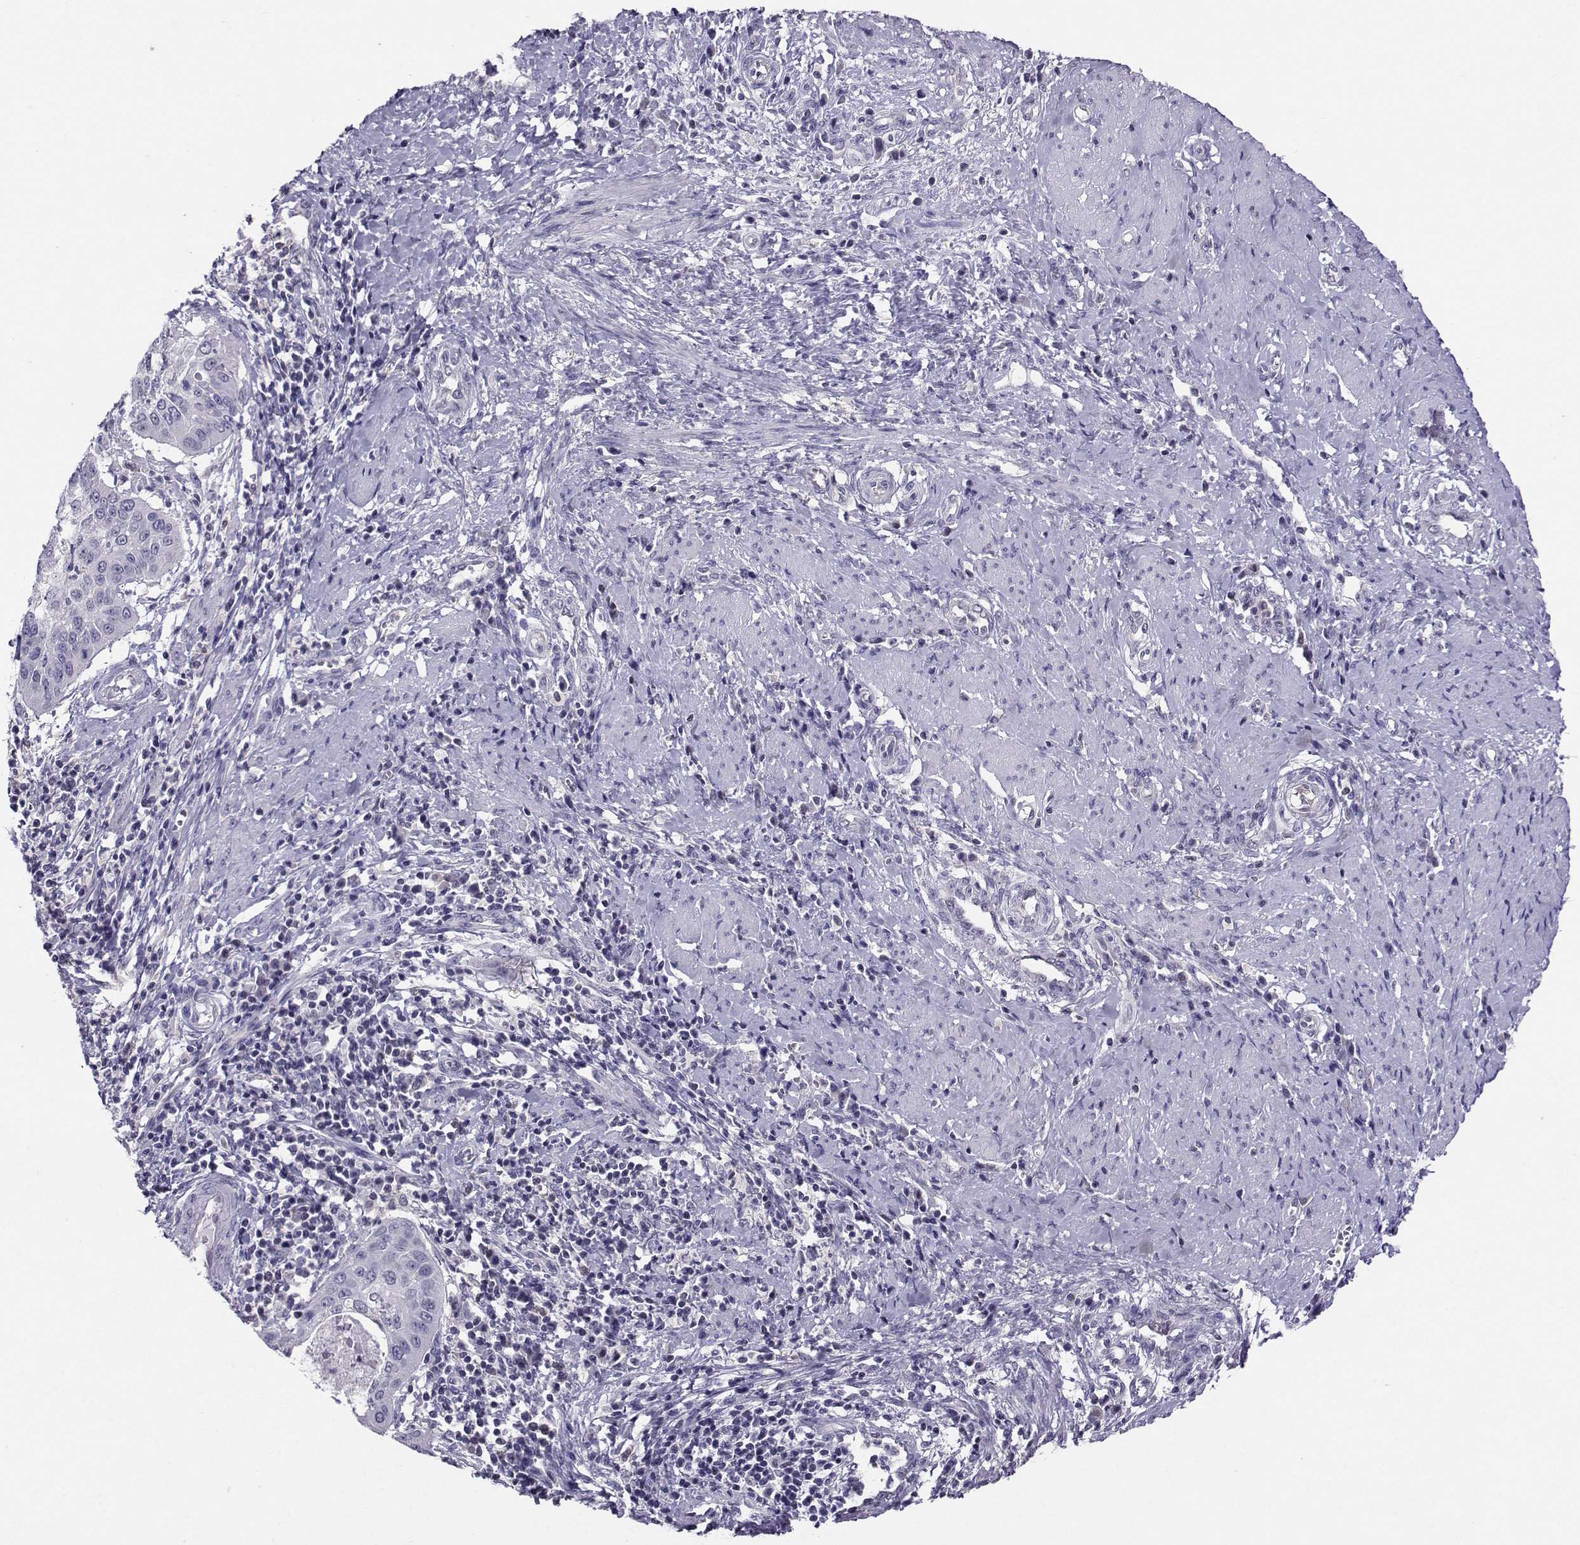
{"staining": {"intensity": "negative", "quantity": "none", "location": "none"}, "tissue": "cervical cancer", "cell_type": "Tumor cells", "image_type": "cancer", "snomed": [{"axis": "morphology", "description": "Squamous cell carcinoma, NOS"}, {"axis": "topography", "description": "Cervix"}], "caption": "Tumor cells are negative for protein expression in human squamous cell carcinoma (cervical). Brightfield microscopy of immunohistochemistry stained with DAB (3,3'-diaminobenzidine) (brown) and hematoxylin (blue), captured at high magnification.", "gene": "PGK1", "patient": {"sex": "female", "age": 39}}